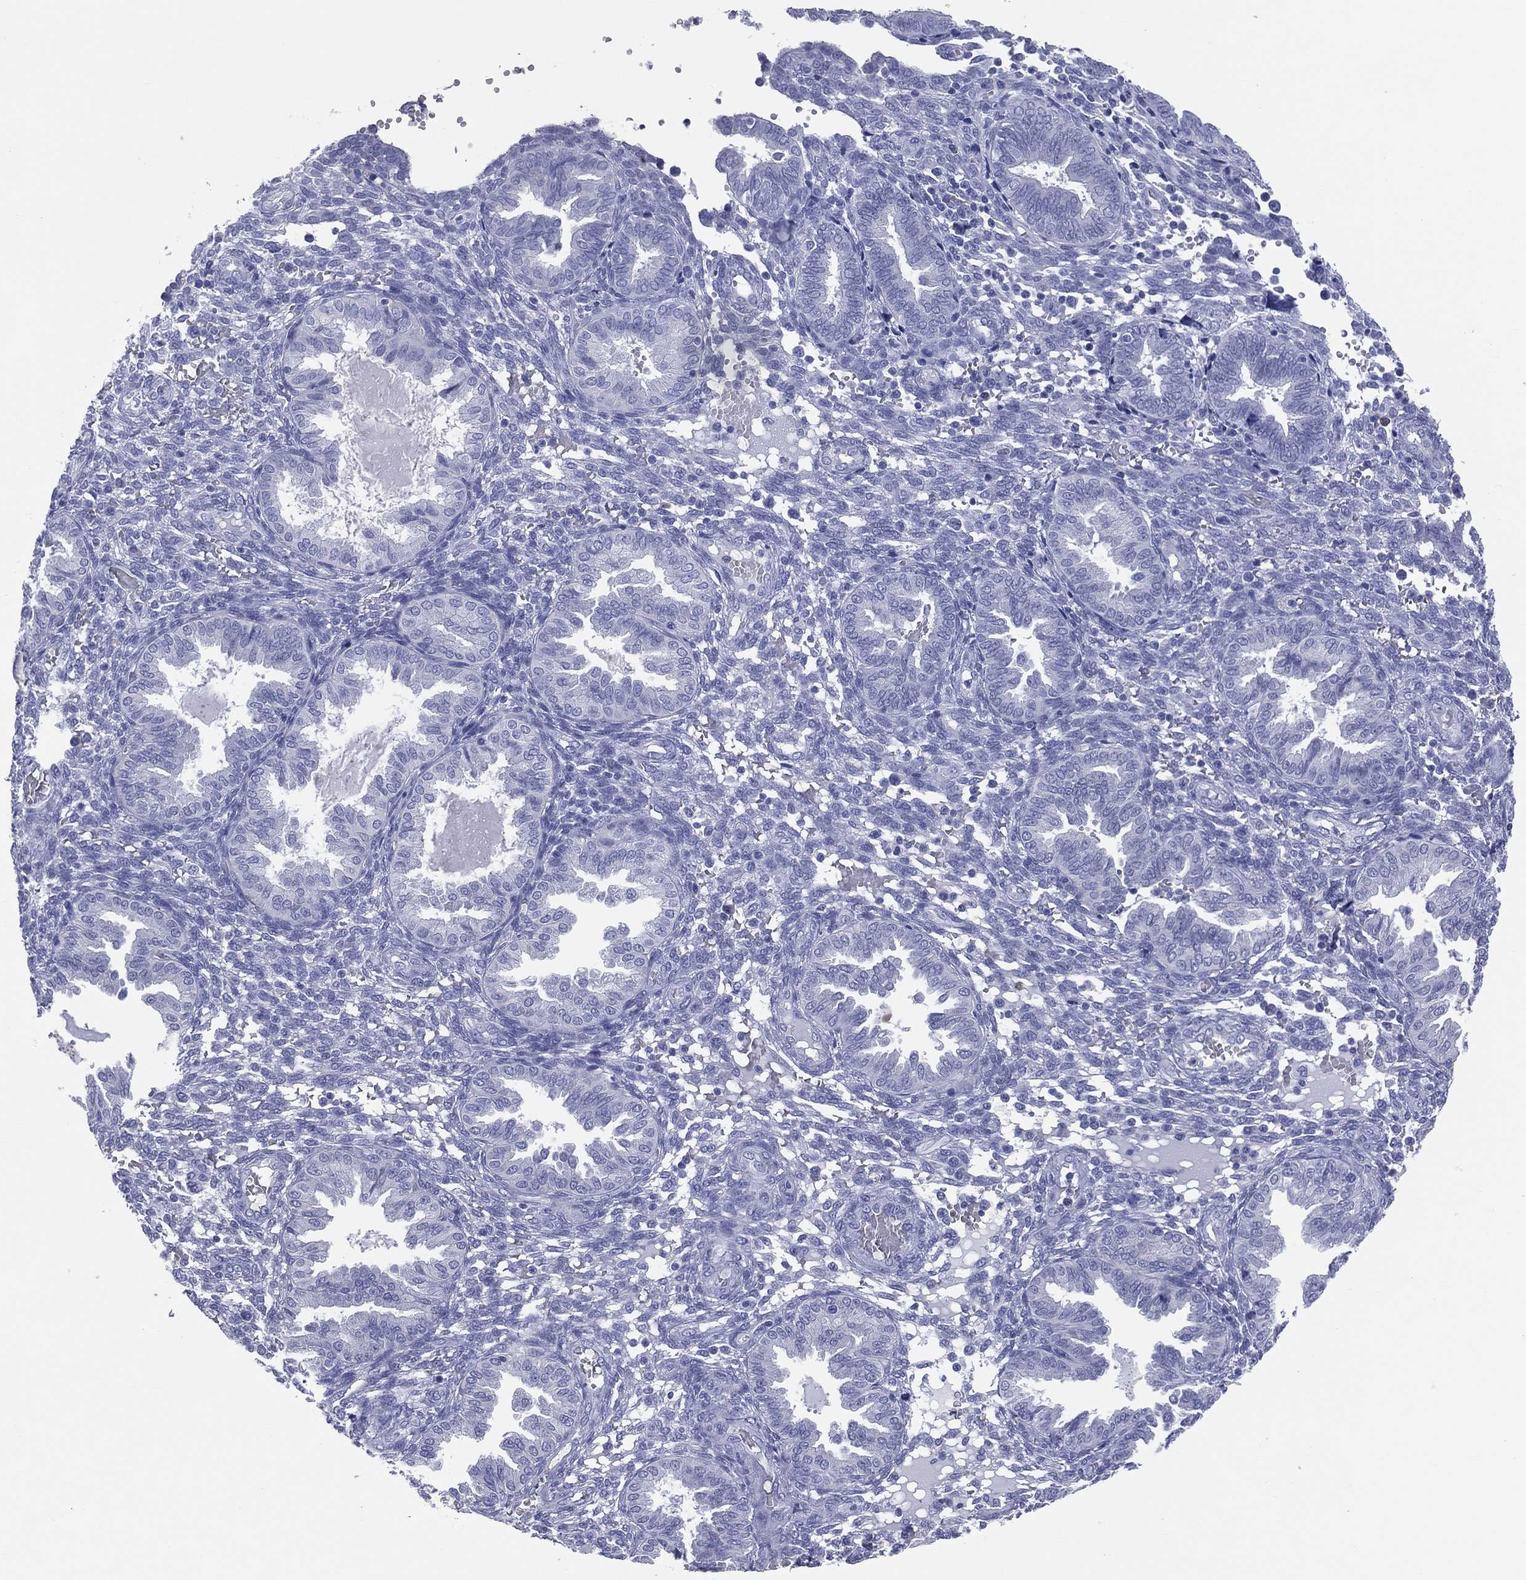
{"staining": {"intensity": "negative", "quantity": "none", "location": "none"}, "tissue": "endometrium", "cell_type": "Cells in endometrial stroma", "image_type": "normal", "snomed": [{"axis": "morphology", "description": "Normal tissue, NOS"}, {"axis": "topography", "description": "Endometrium"}], "caption": "DAB immunohistochemical staining of unremarkable human endometrium exhibits no significant expression in cells in endometrial stroma.", "gene": "MLN", "patient": {"sex": "female", "age": 42}}